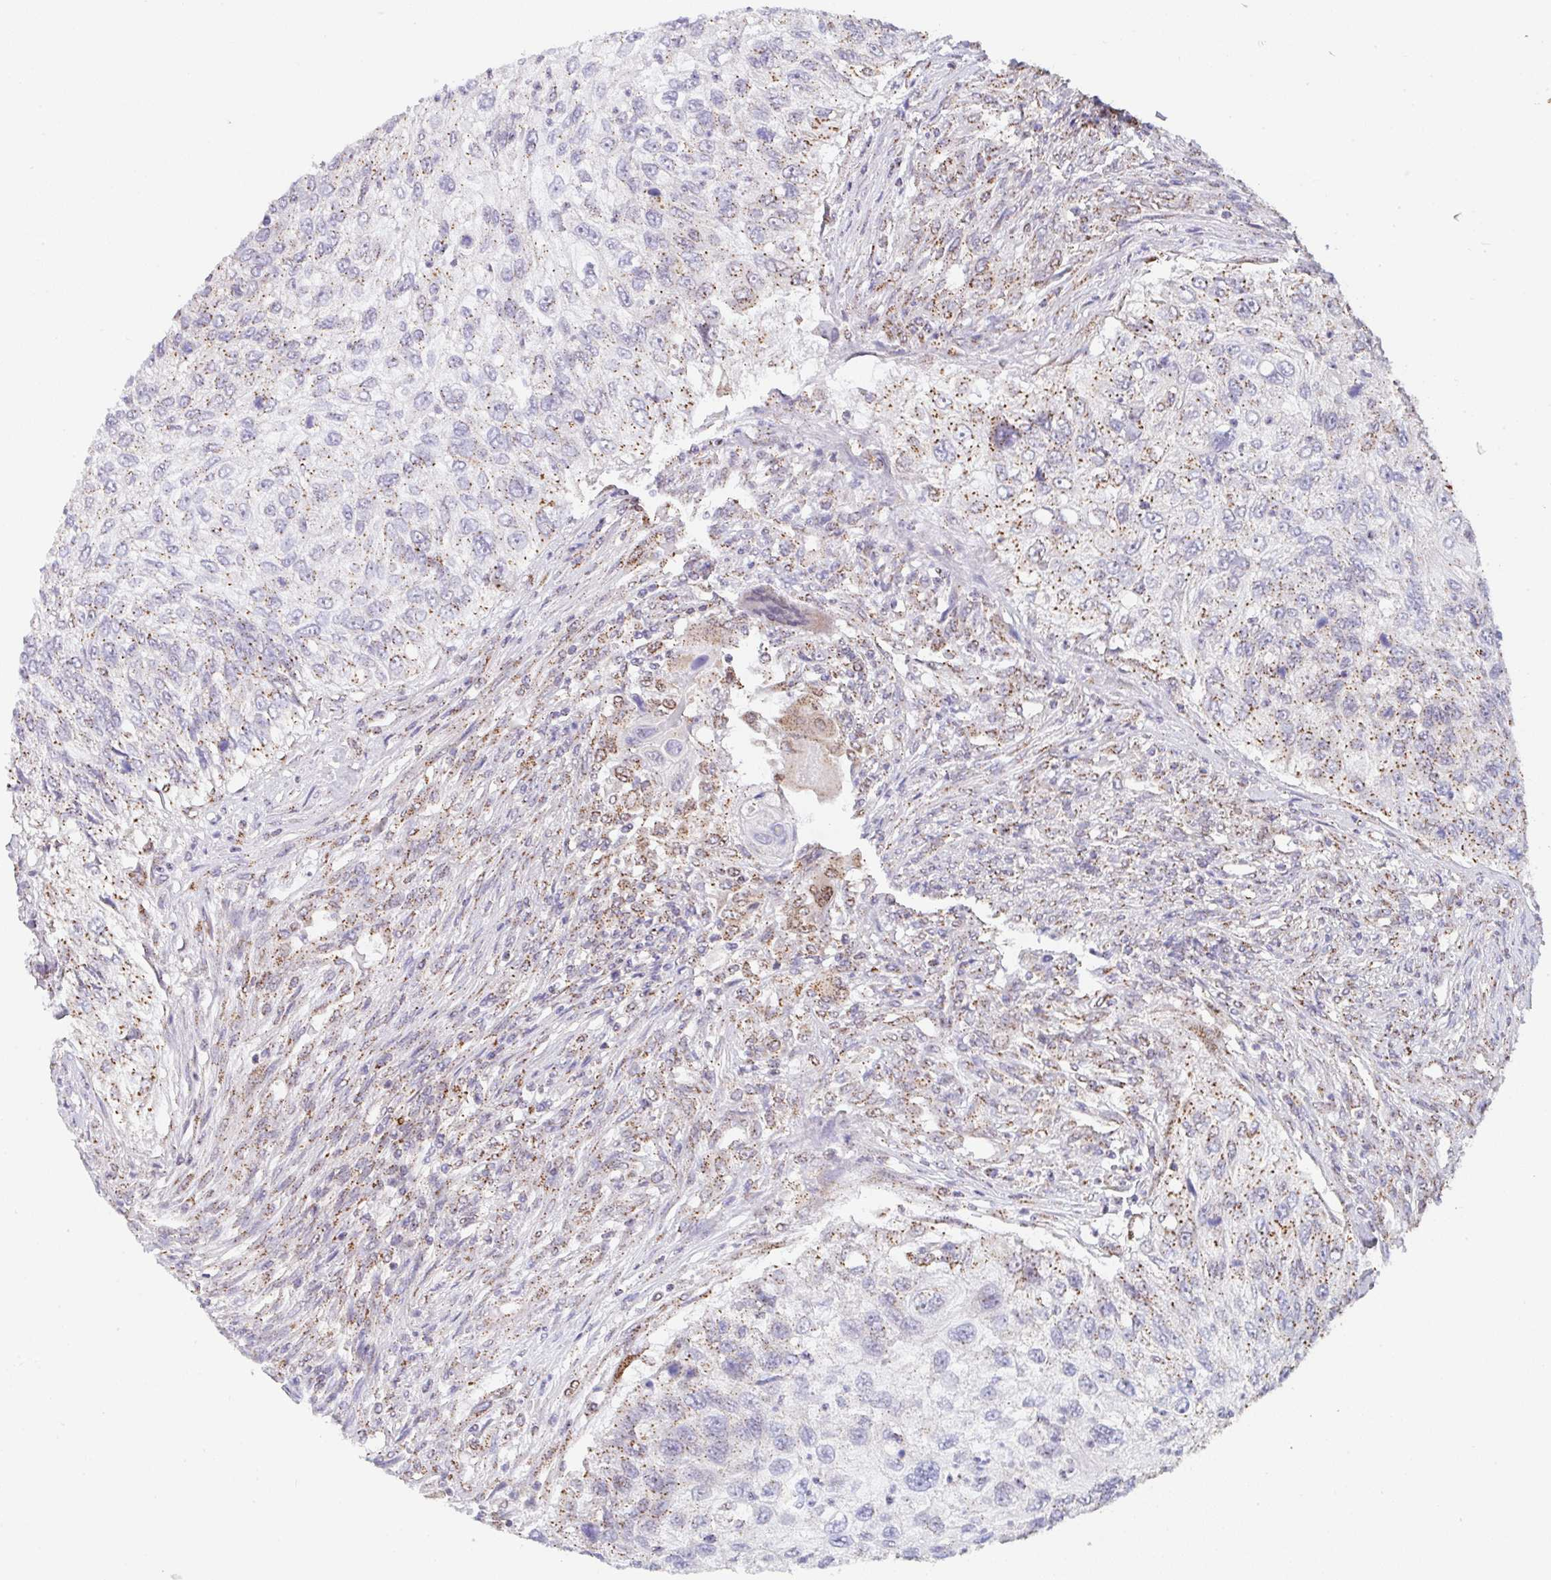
{"staining": {"intensity": "moderate", "quantity": "<25%", "location": "cytoplasmic/membranous"}, "tissue": "urothelial cancer", "cell_type": "Tumor cells", "image_type": "cancer", "snomed": [{"axis": "morphology", "description": "Urothelial carcinoma, High grade"}, {"axis": "topography", "description": "Urinary bladder"}], "caption": "An immunohistochemistry photomicrograph of tumor tissue is shown. Protein staining in brown highlights moderate cytoplasmic/membranous positivity in high-grade urothelial carcinoma within tumor cells. (DAB (3,3'-diaminobenzidine) = brown stain, brightfield microscopy at high magnification).", "gene": "PROSER3", "patient": {"sex": "female", "age": 60}}